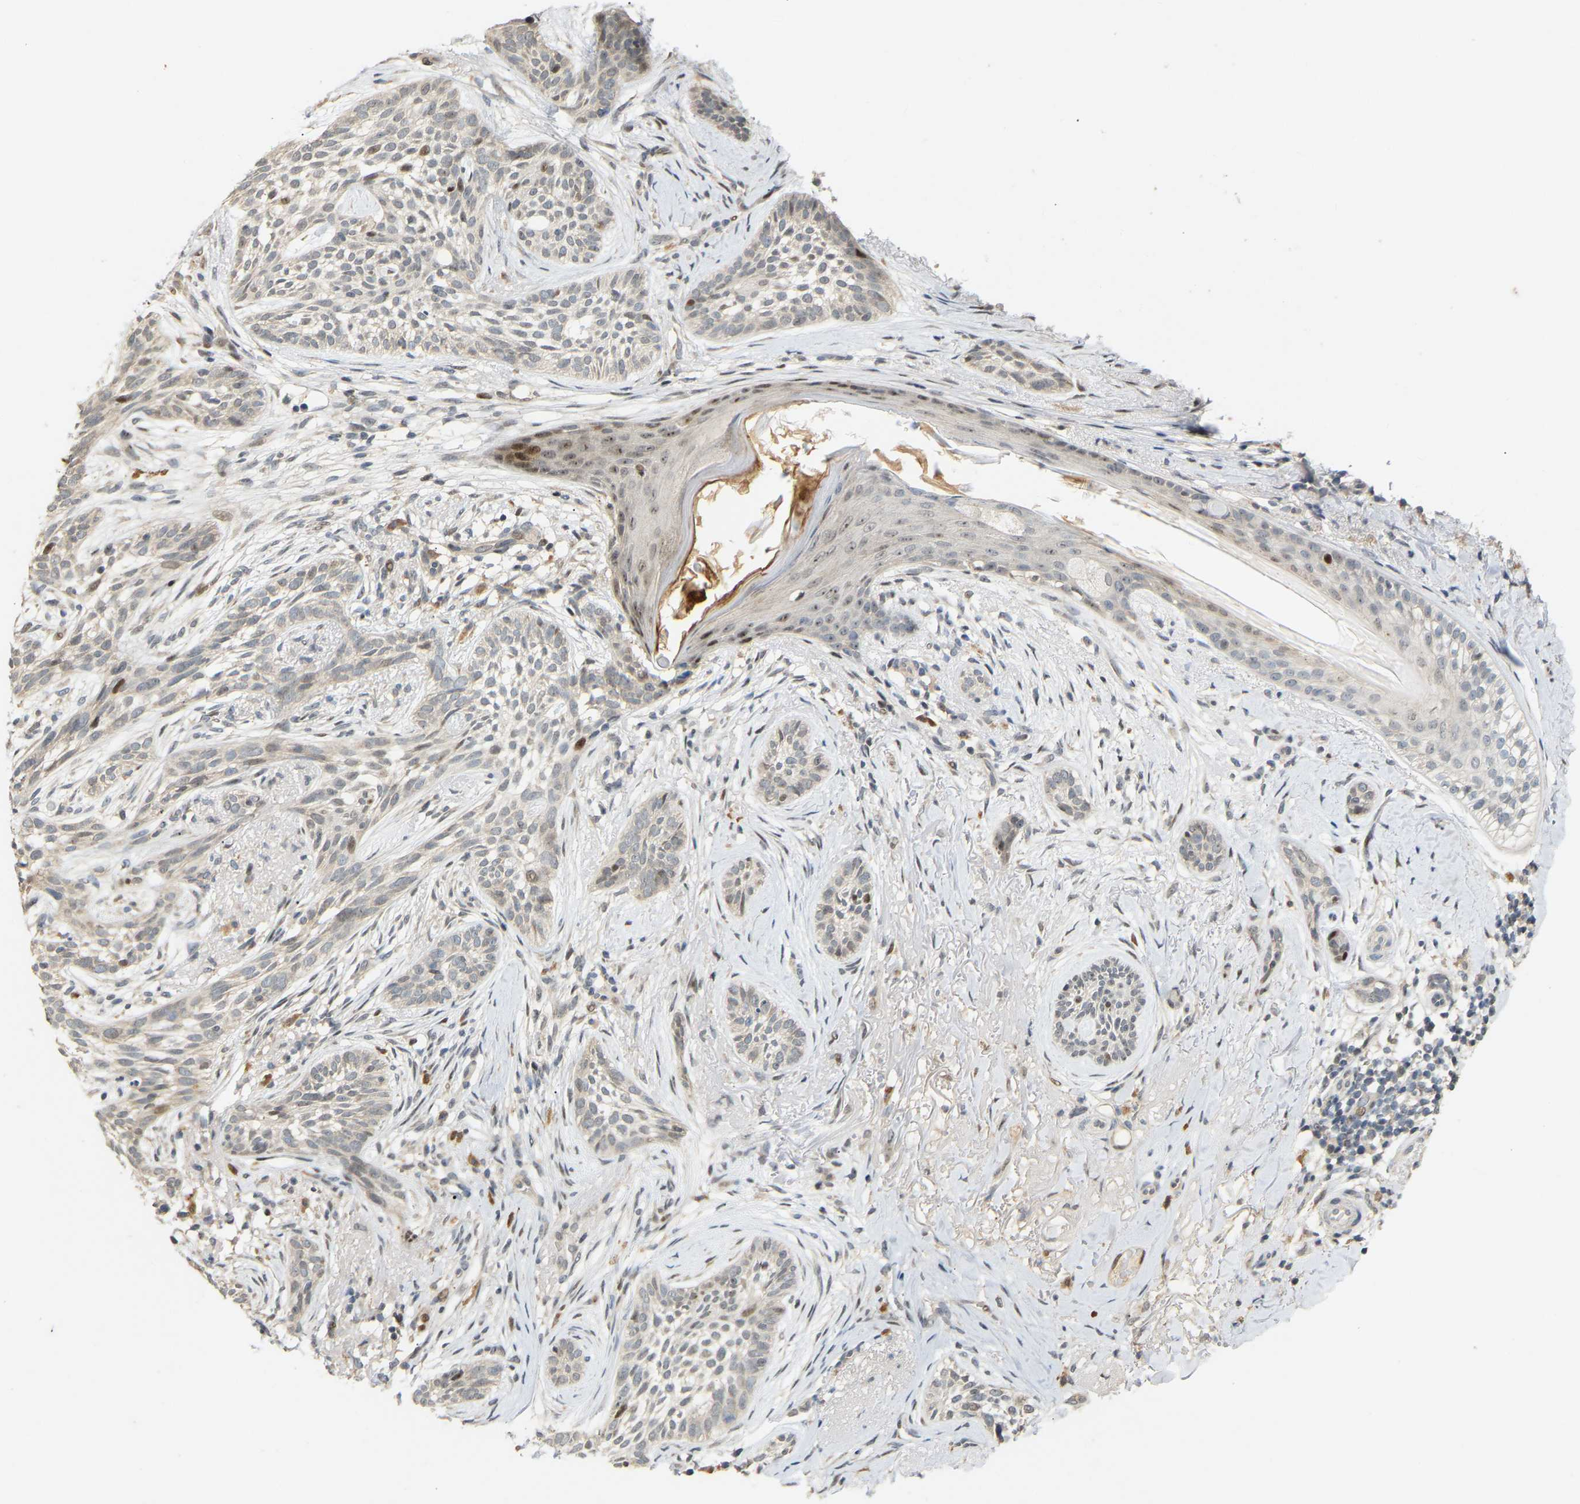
{"staining": {"intensity": "negative", "quantity": "none", "location": "none"}, "tissue": "skin cancer", "cell_type": "Tumor cells", "image_type": "cancer", "snomed": [{"axis": "morphology", "description": "Basal cell carcinoma"}, {"axis": "topography", "description": "Skin"}], "caption": "A photomicrograph of skin cancer stained for a protein reveals no brown staining in tumor cells. (Immunohistochemistry (ihc), brightfield microscopy, high magnification).", "gene": "PTPN4", "patient": {"sex": "female", "age": 88}}